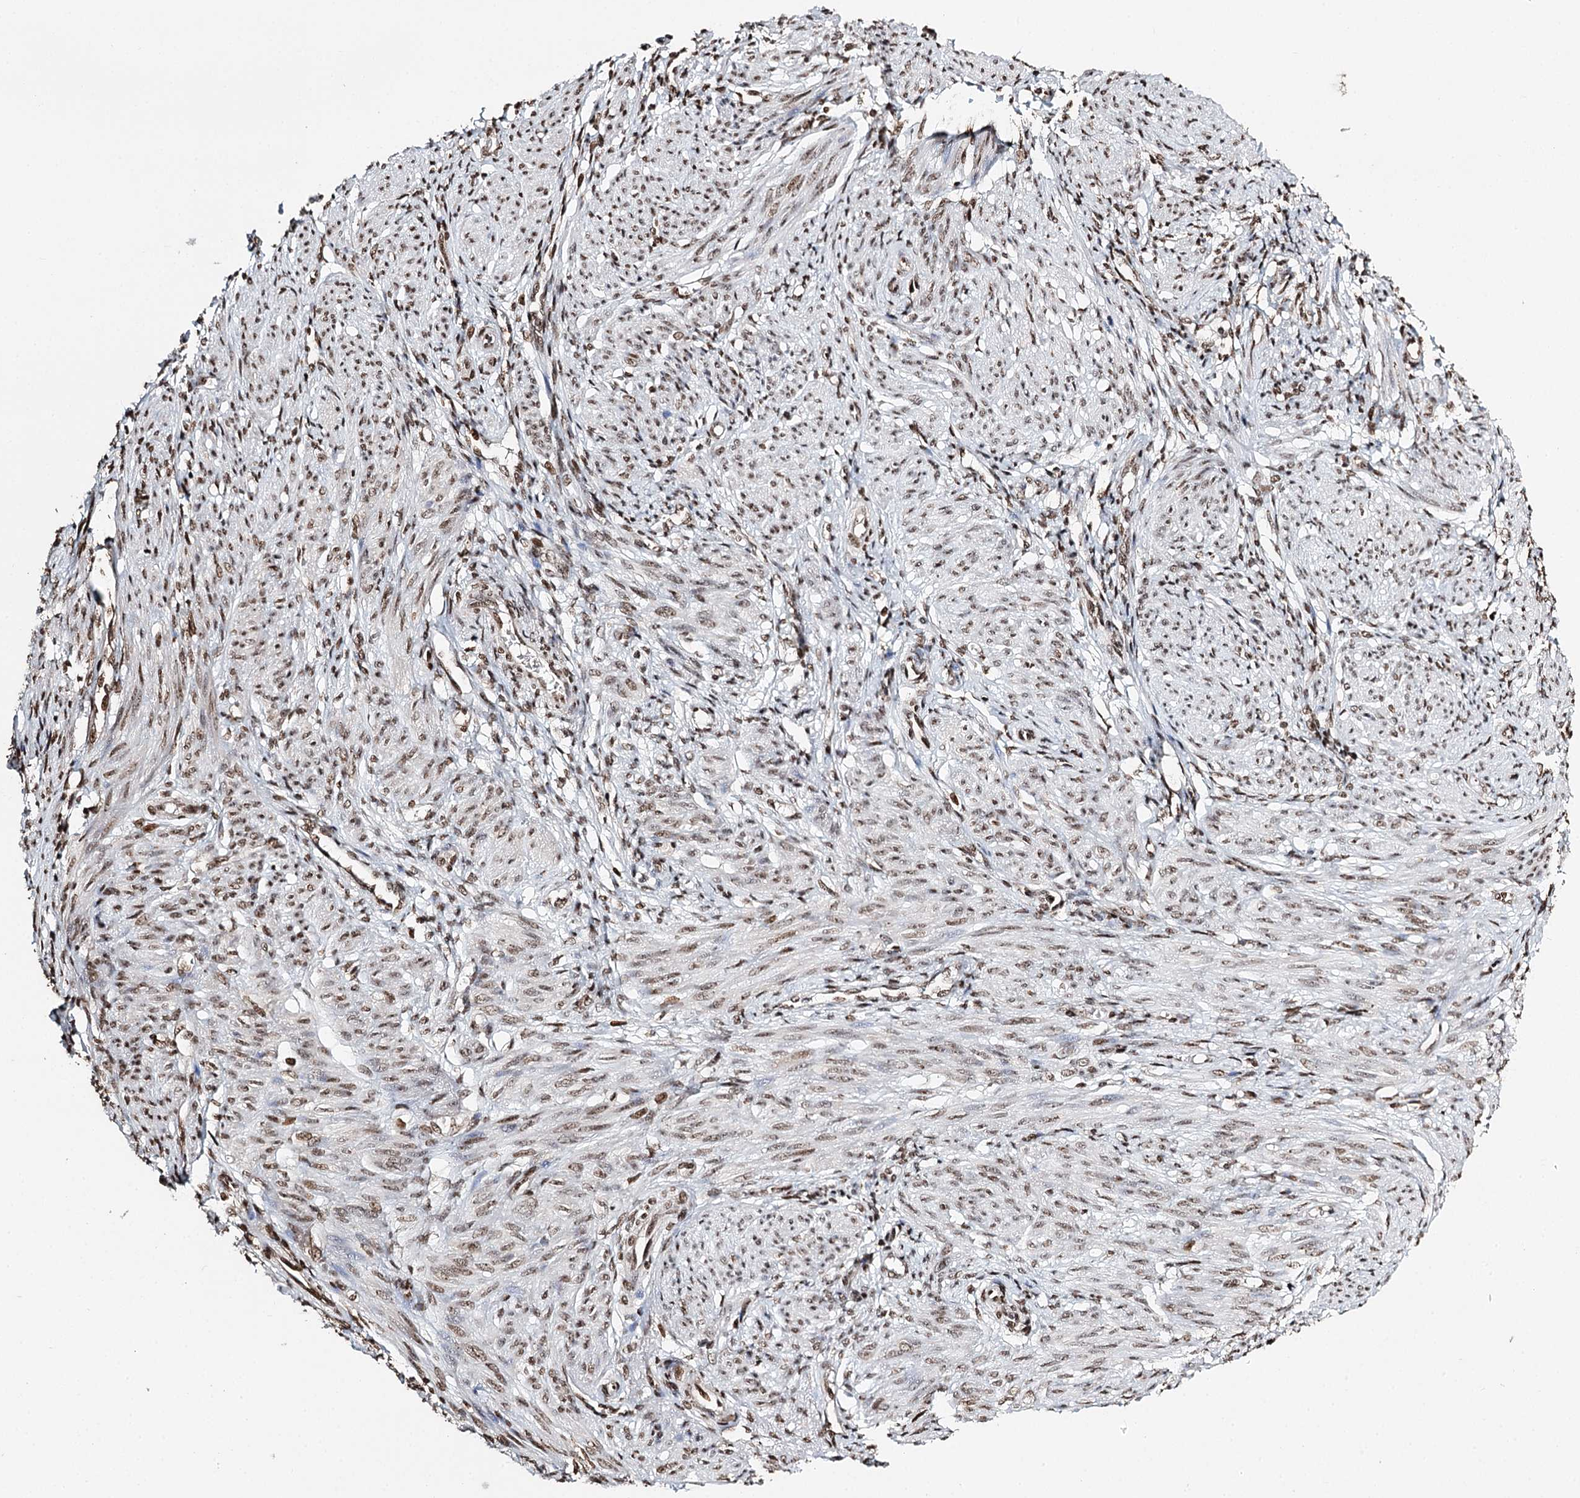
{"staining": {"intensity": "moderate", "quantity": ">75%", "location": "nuclear"}, "tissue": "smooth muscle", "cell_type": "Smooth muscle cells", "image_type": "normal", "snomed": [{"axis": "morphology", "description": "Normal tissue, NOS"}, {"axis": "topography", "description": "Smooth muscle"}], "caption": "Immunohistochemistry of benign smooth muscle displays medium levels of moderate nuclear staining in approximately >75% of smooth muscle cells.", "gene": "RPS27A", "patient": {"sex": "female", "age": 39}}